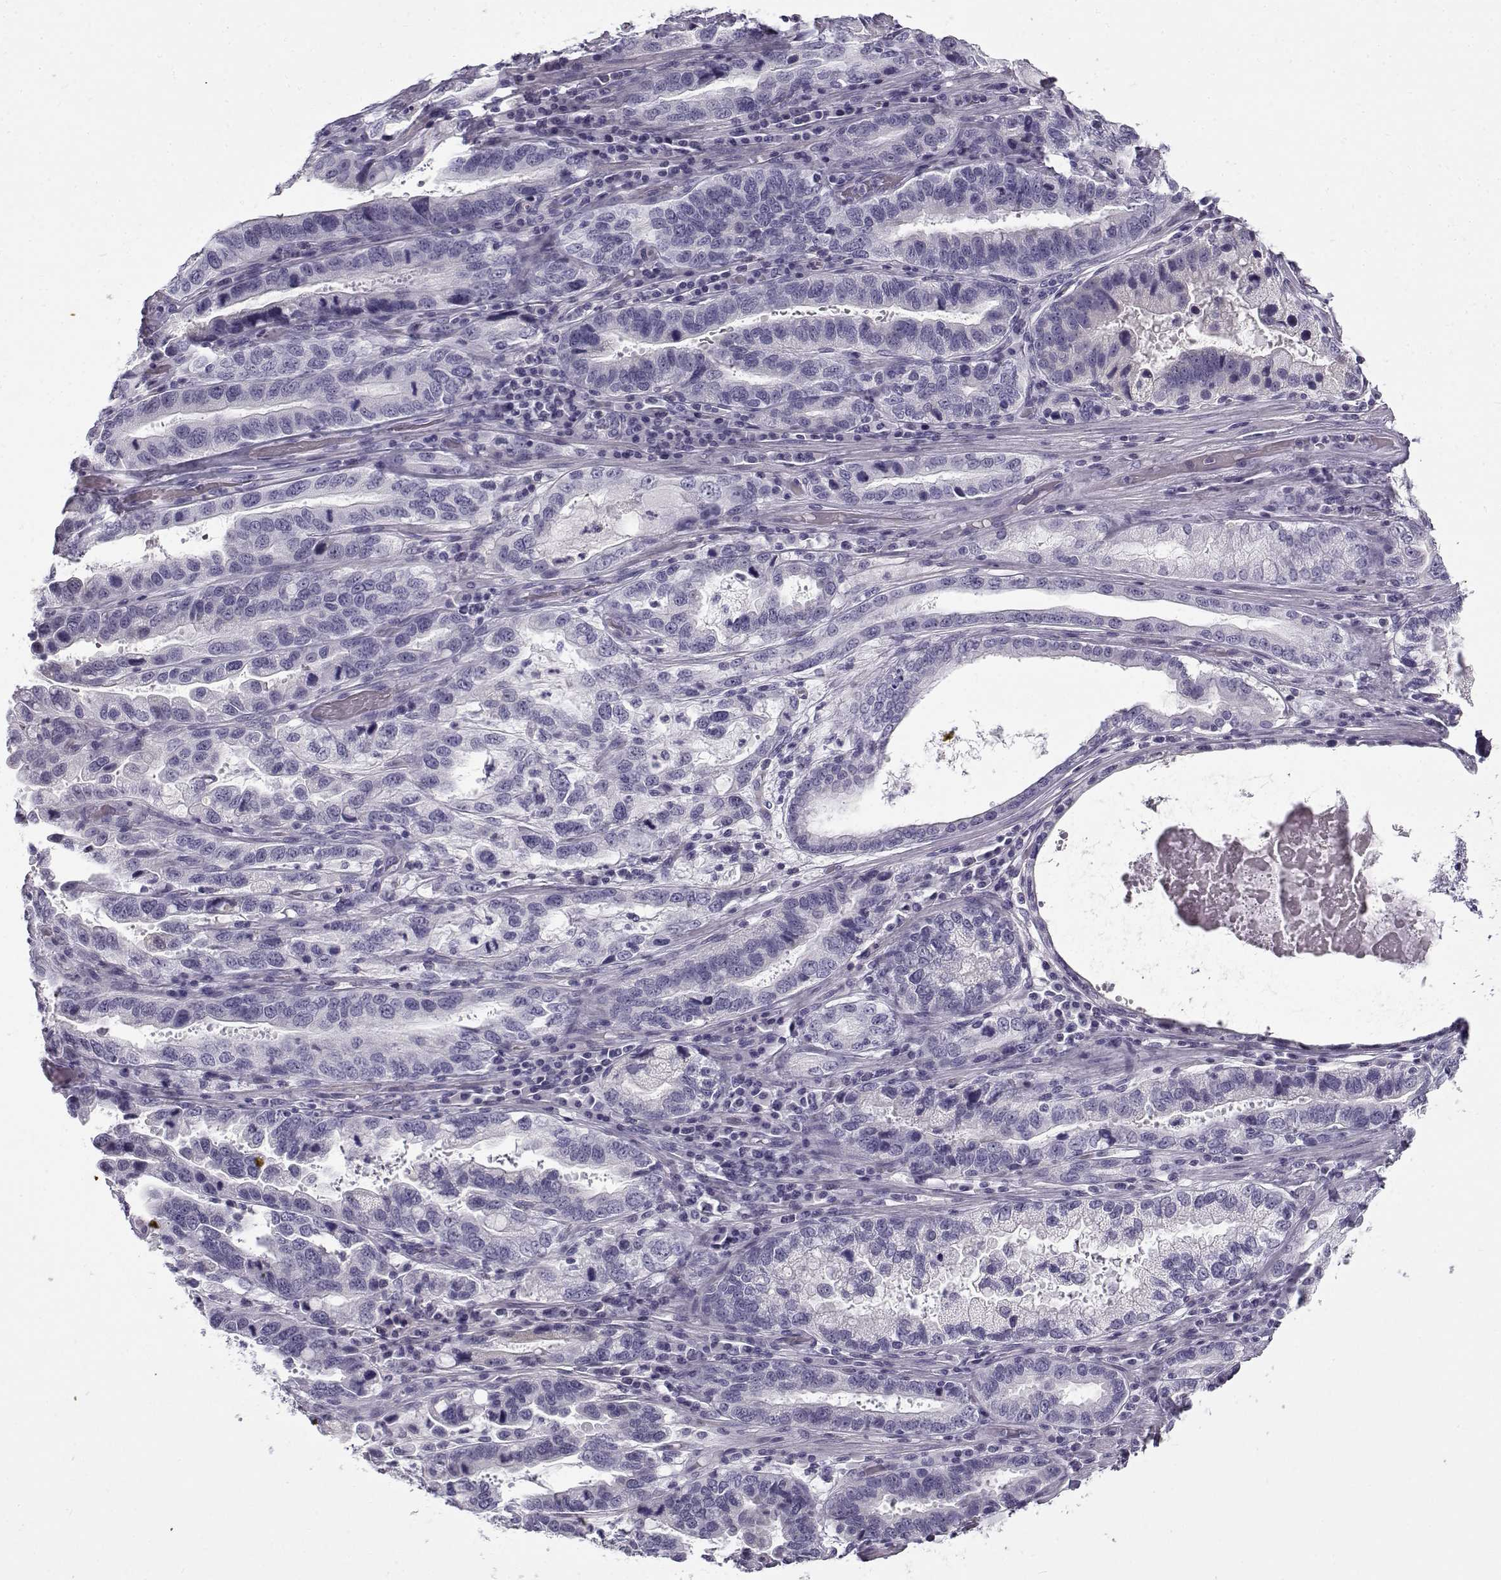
{"staining": {"intensity": "negative", "quantity": "none", "location": "none"}, "tissue": "stomach cancer", "cell_type": "Tumor cells", "image_type": "cancer", "snomed": [{"axis": "morphology", "description": "Adenocarcinoma, NOS"}, {"axis": "topography", "description": "Stomach, lower"}], "caption": "Immunohistochemistry micrograph of neoplastic tissue: human stomach cancer stained with DAB (3,3'-diaminobenzidine) exhibits no significant protein staining in tumor cells.", "gene": "GTSF1L", "patient": {"sex": "female", "age": 76}}